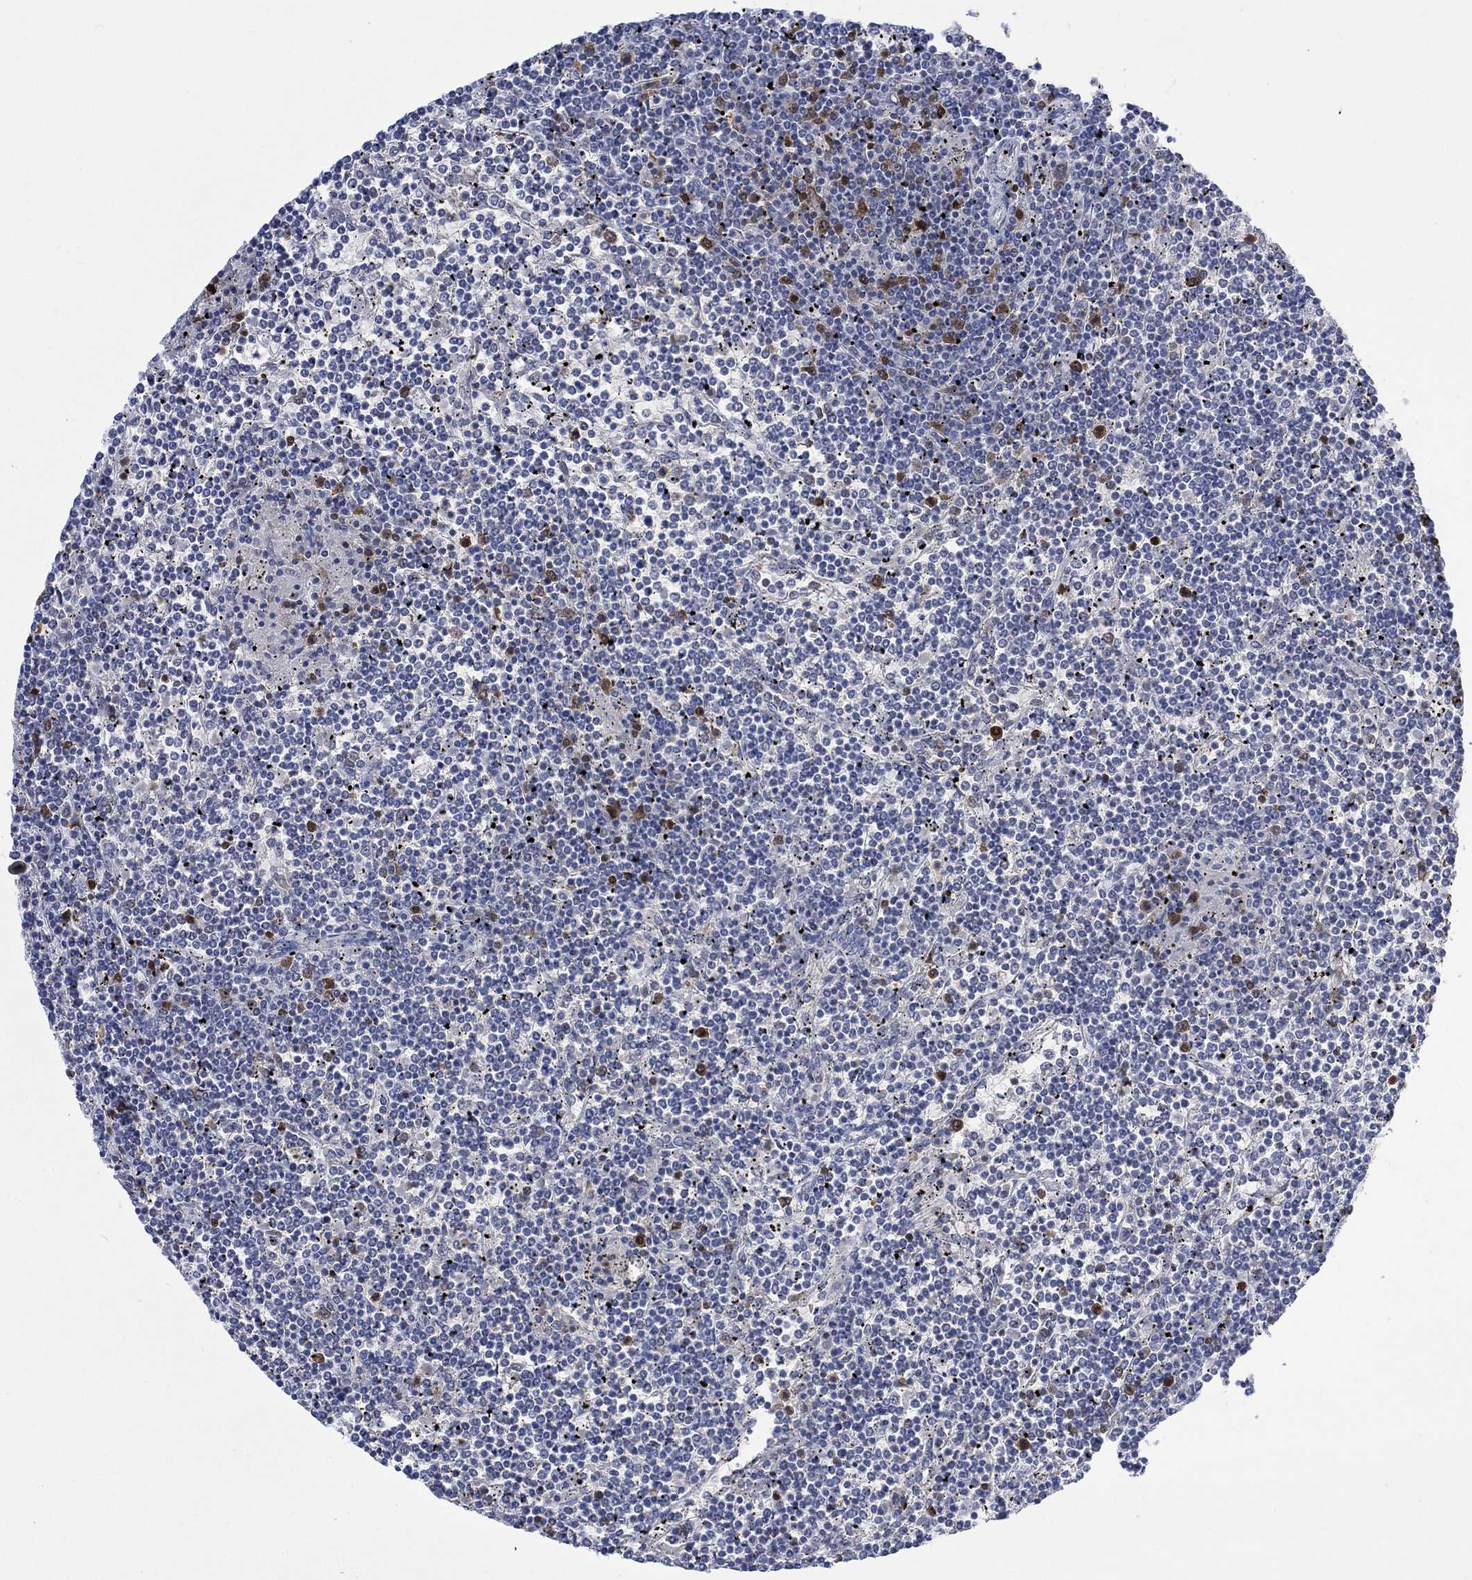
{"staining": {"intensity": "strong", "quantity": "<25%", "location": "nuclear"}, "tissue": "lymphoma", "cell_type": "Tumor cells", "image_type": "cancer", "snomed": [{"axis": "morphology", "description": "Malignant lymphoma, non-Hodgkin's type, Low grade"}, {"axis": "topography", "description": "Spleen"}], "caption": "A brown stain labels strong nuclear positivity of a protein in lymphoma tumor cells.", "gene": "RAD54L2", "patient": {"sex": "female", "age": 19}}